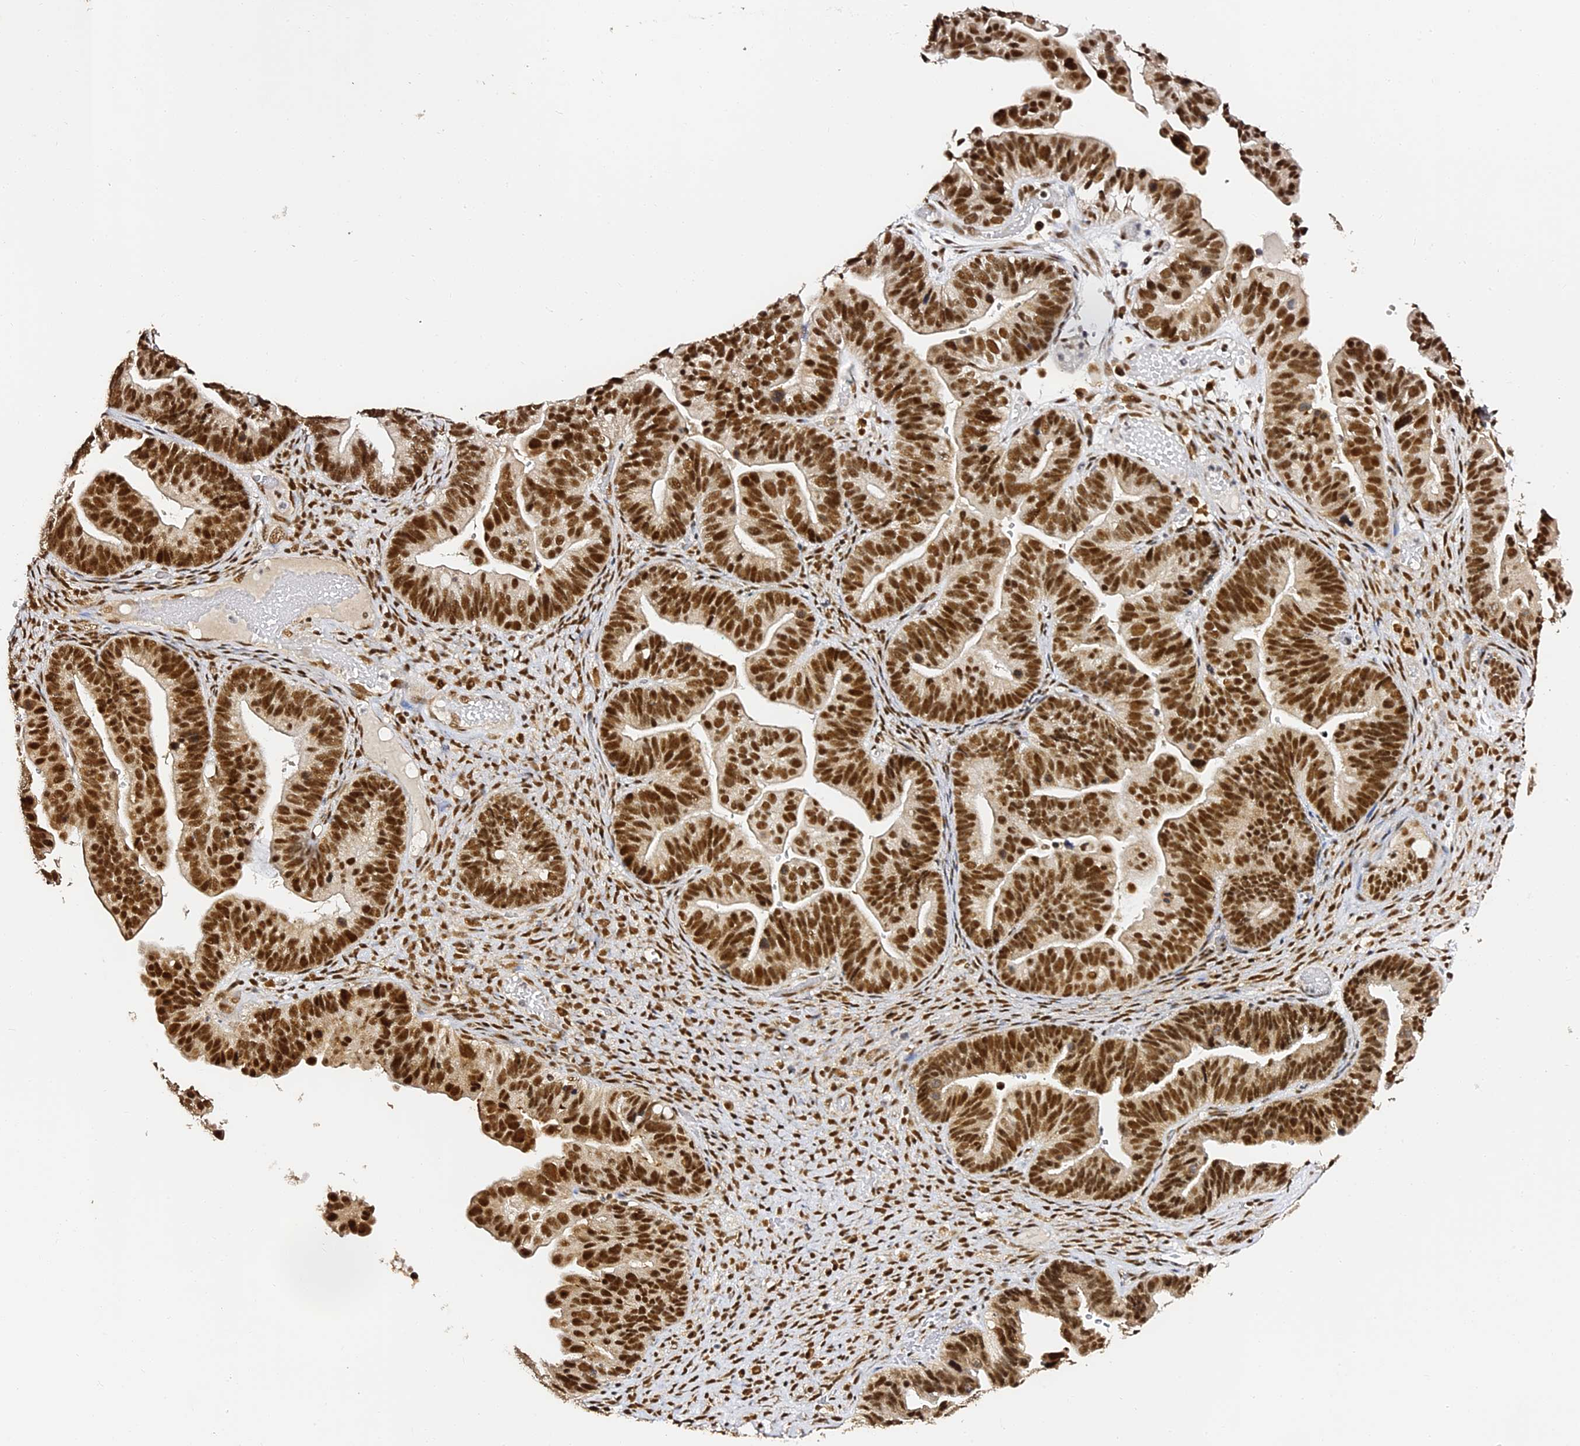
{"staining": {"intensity": "strong", "quantity": ">75%", "location": "nuclear"}, "tissue": "ovarian cancer", "cell_type": "Tumor cells", "image_type": "cancer", "snomed": [{"axis": "morphology", "description": "Cystadenocarcinoma, serous, NOS"}, {"axis": "topography", "description": "Ovary"}], "caption": "Immunohistochemical staining of human ovarian cancer (serous cystadenocarcinoma) demonstrates high levels of strong nuclear expression in approximately >75% of tumor cells. The protein of interest is shown in brown color, while the nuclei are stained blue.", "gene": "MCRS1", "patient": {"sex": "female", "age": 56}}